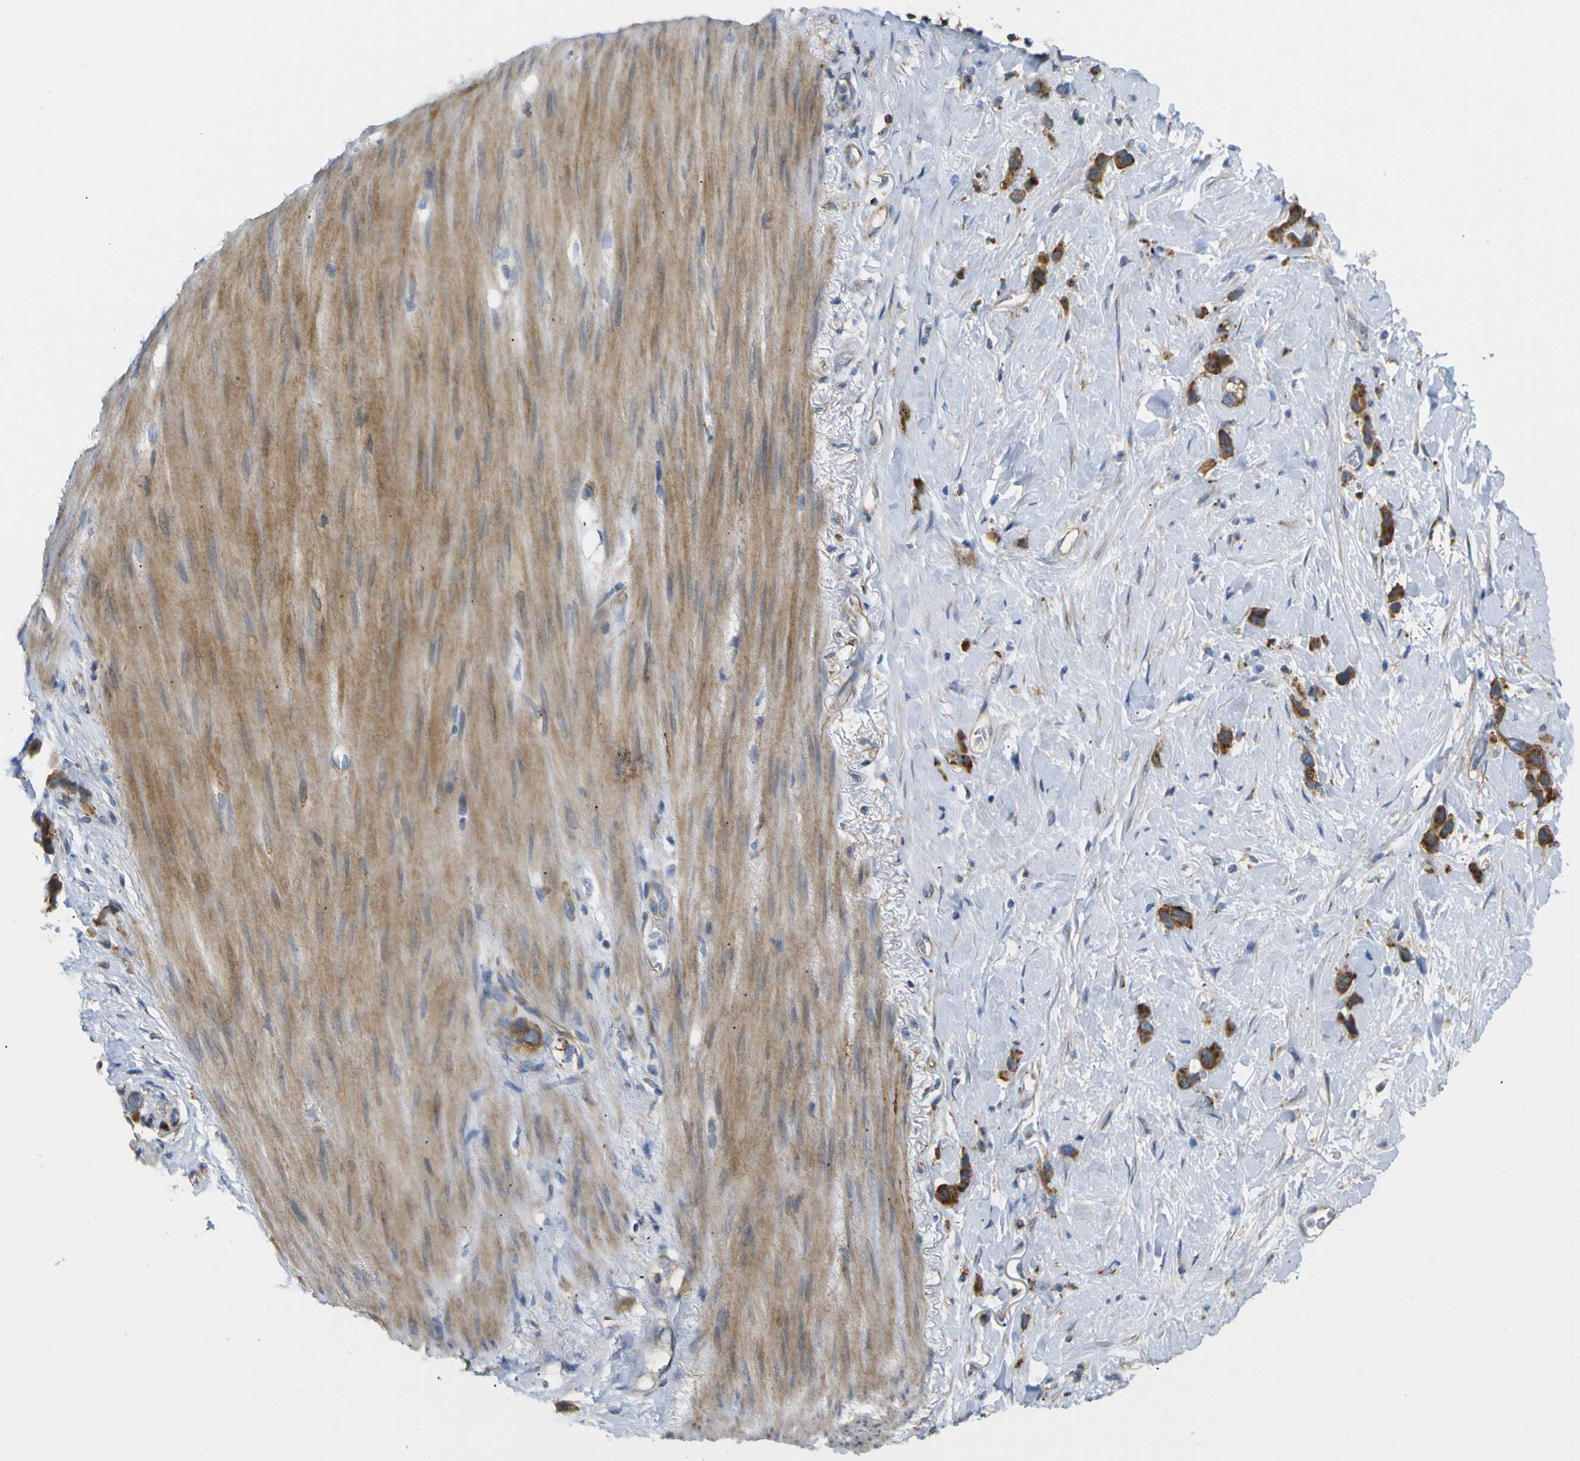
{"staining": {"intensity": "strong", "quantity": ">75%", "location": "cytoplasmic/membranous"}, "tissue": "stomach cancer", "cell_type": "Tumor cells", "image_type": "cancer", "snomed": [{"axis": "morphology", "description": "Normal tissue, NOS"}, {"axis": "morphology", "description": "Adenocarcinoma, NOS"}, {"axis": "morphology", "description": "Adenocarcinoma, High grade"}, {"axis": "topography", "description": "Stomach, upper"}, {"axis": "topography", "description": "Stomach"}], "caption": "Immunohistochemical staining of adenocarcinoma (high-grade) (stomach) reveals high levels of strong cytoplasmic/membranous protein positivity in approximately >75% of tumor cells.", "gene": "SYPL1", "patient": {"sex": "female", "age": 65}}